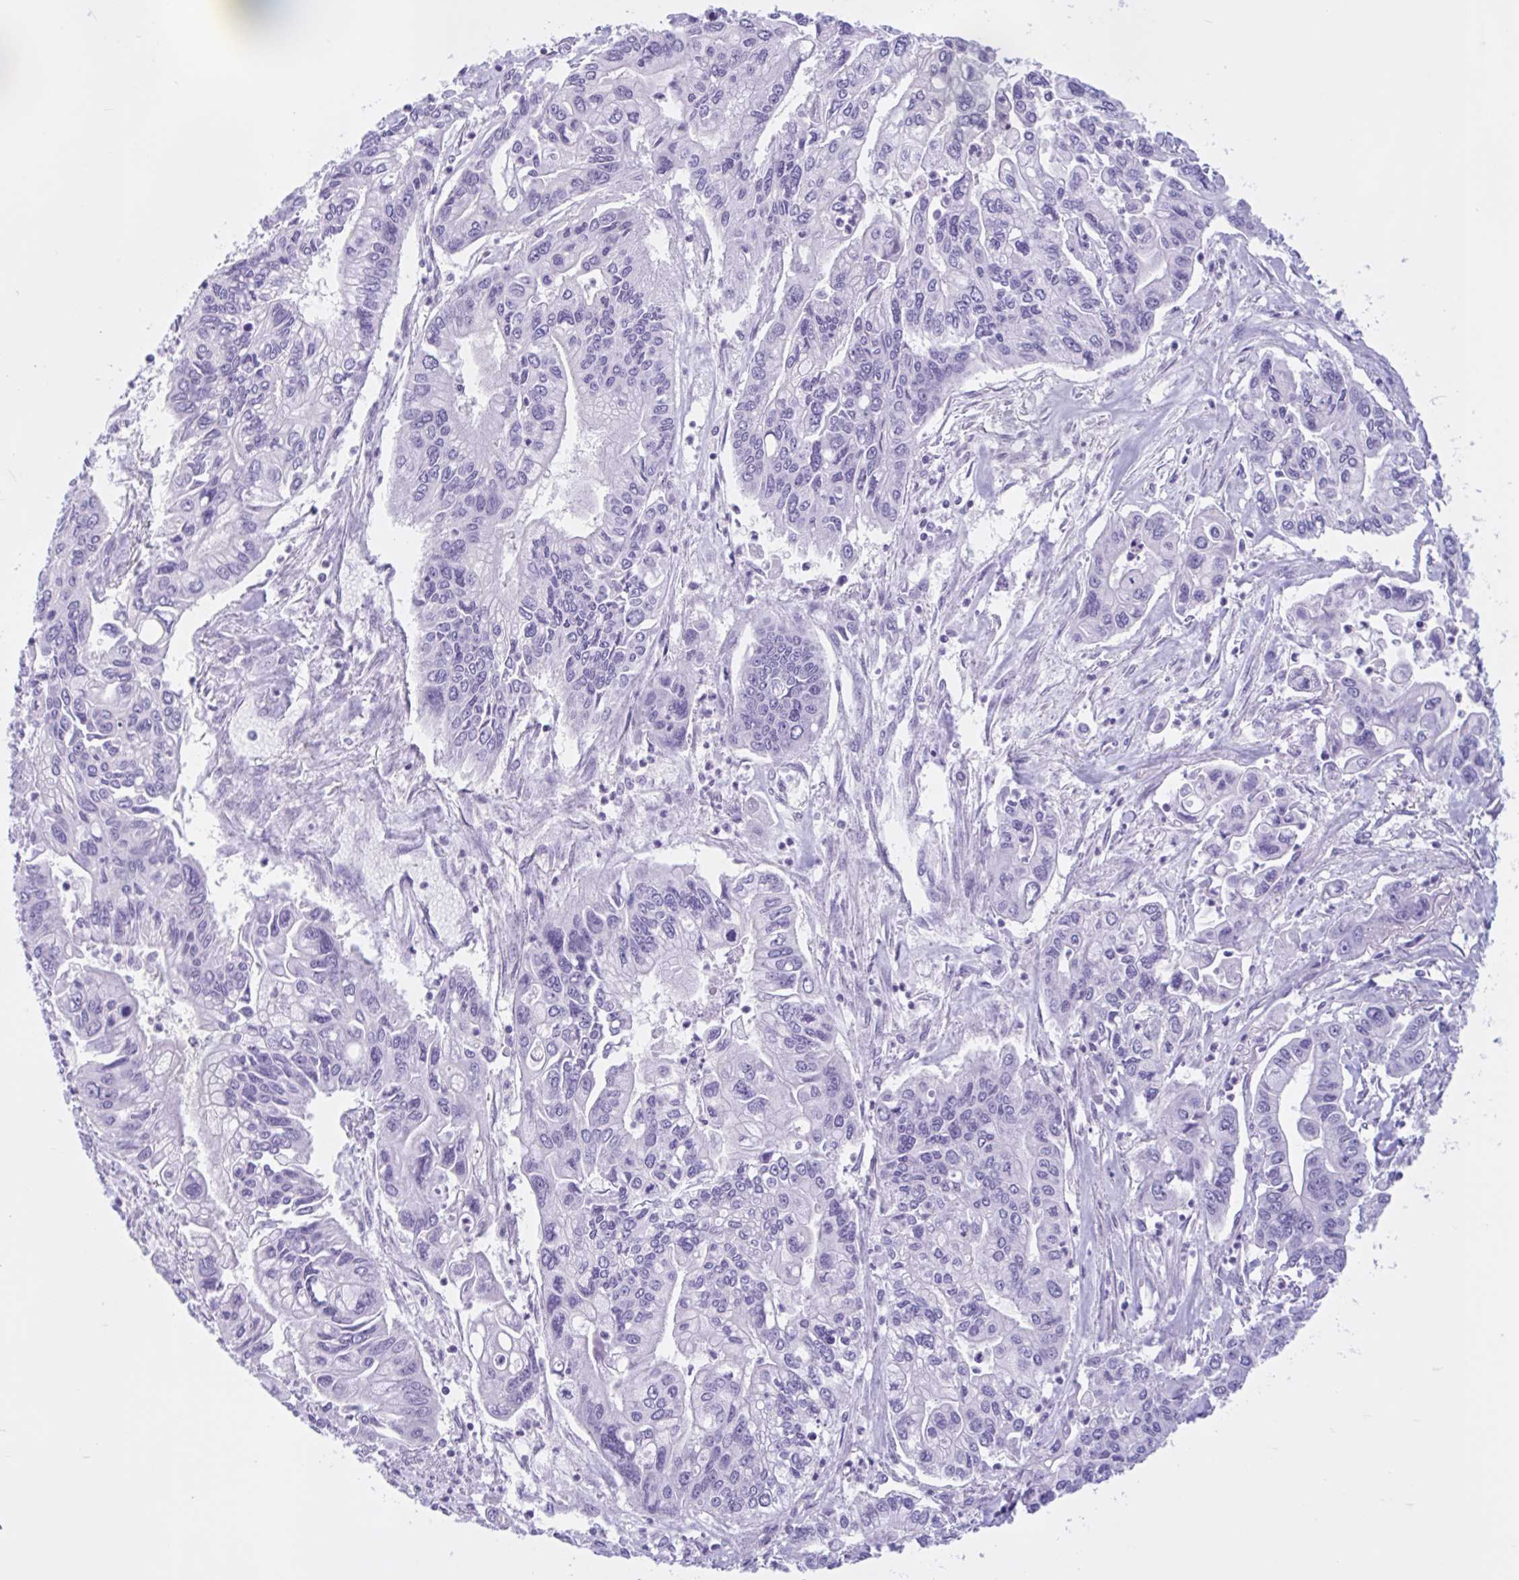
{"staining": {"intensity": "negative", "quantity": "none", "location": "none"}, "tissue": "pancreatic cancer", "cell_type": "Tumor cells", "image_type": "cancer", "snomed": [{"axis": "morphology", "description": "Adenocarcinoma, NOS"}, {"axis": "topography", "description": "Pancreas"}], "caption": "A histopathology image of human pancreatic cancer (adenocarcinoma) is negative for staining in tumor cells. (Immunohistochemistry, brightfield microscopy, high magnification).", "gene": "ZNF319", "patient": {"sex": "male", "age": 62}}